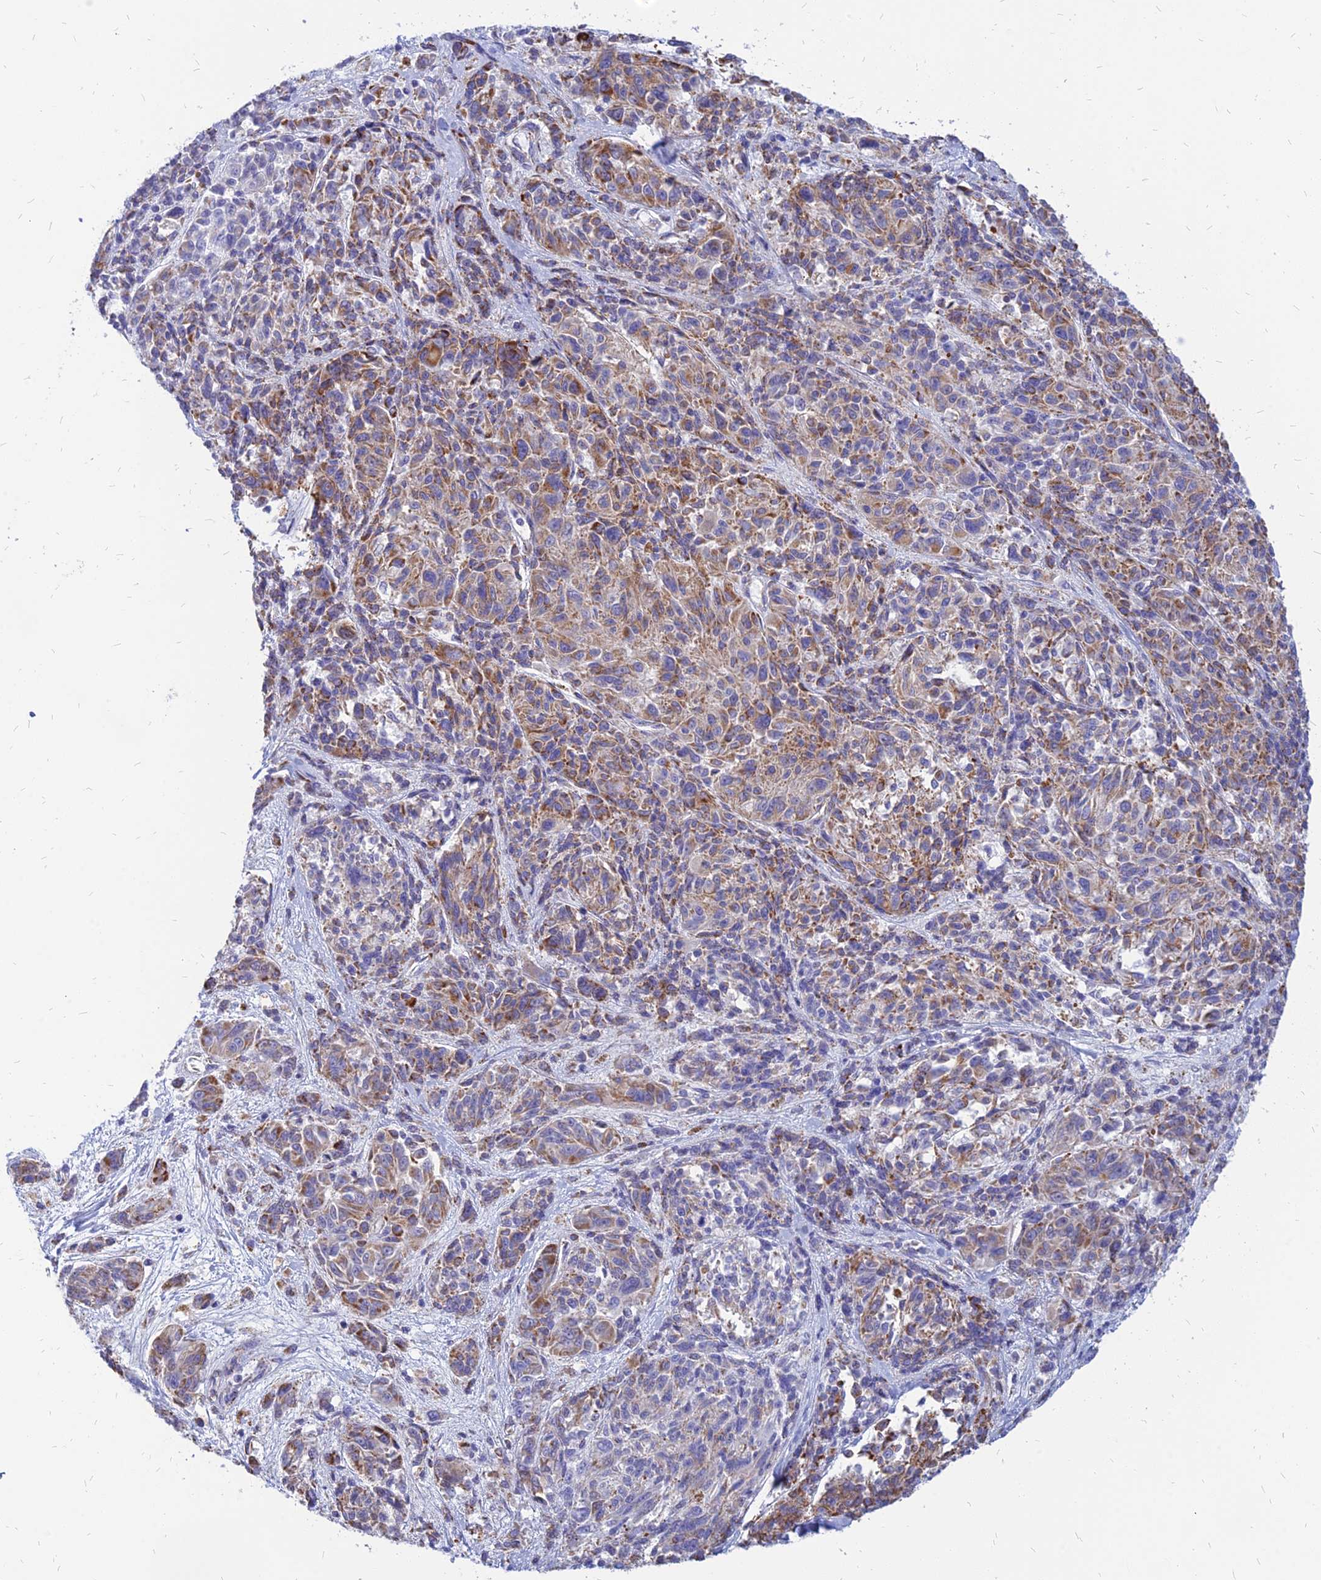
{"staining": {"intensity": "moderate", "quantity": "25%-75%", "location": "cytoplasmic/membranous"}, "tissue": "melanoma", "cell_type": "Tumor cells", "image_type": "cancer", "snomed": [{"axis": "morphology", "description": "Malignant melanoma, NOS"}, {"axis": "topography", "description": "Skin"}], "caption": "IHC micrograph of neoplastic tissue: melanoma stained using IHC reveals medium levels of moderate protein expression localized specifically in the cytoplasmic/membranous of tumor cells, appearing as a cytoplasmic/membranous brown color.", "gene": "PACC1", "patient": {"sex": "male", "age": 53}}